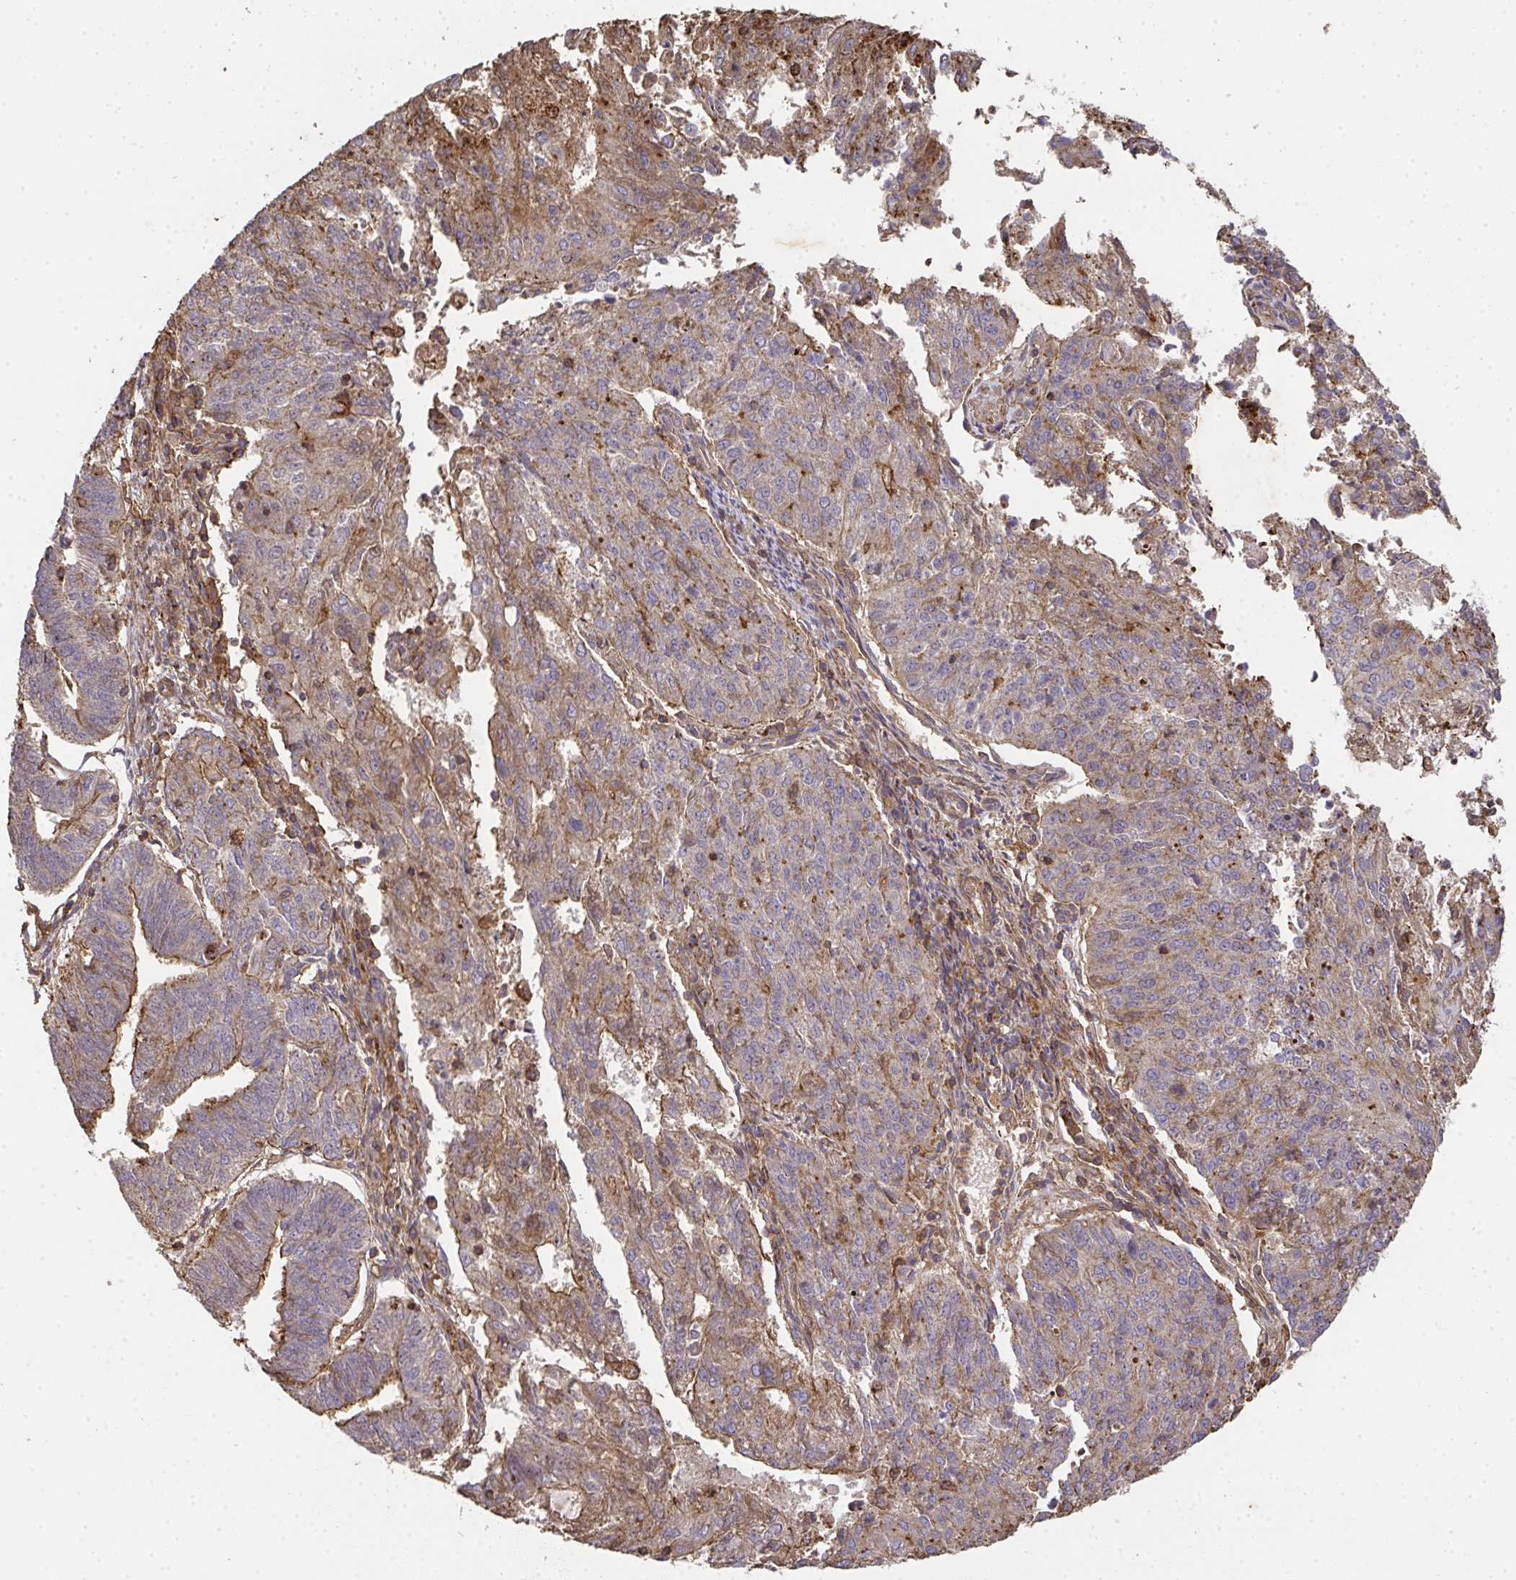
{"staining": {"intensity": "moderate", "quantity": "25%-75%", "location": "cytoplasmic/membranous"}, "tissue": "endometrial cancer", "cell_type": "Tumor cells", "image_type": "cancer", "snomed": [{"axis": "morphology", "description": "Adenocarcinoma, NOS"}, {"axis": "topography", "description": "Endometrium"}], "caption": "Endometrial cancer stained for a protein (brown) exhibits moderate cytoplasmic/membranous positive expression in approximately 25%-75% of tumor cells.", "gene": "TNMD", "patient": {"sex": "female", "age": 82}}